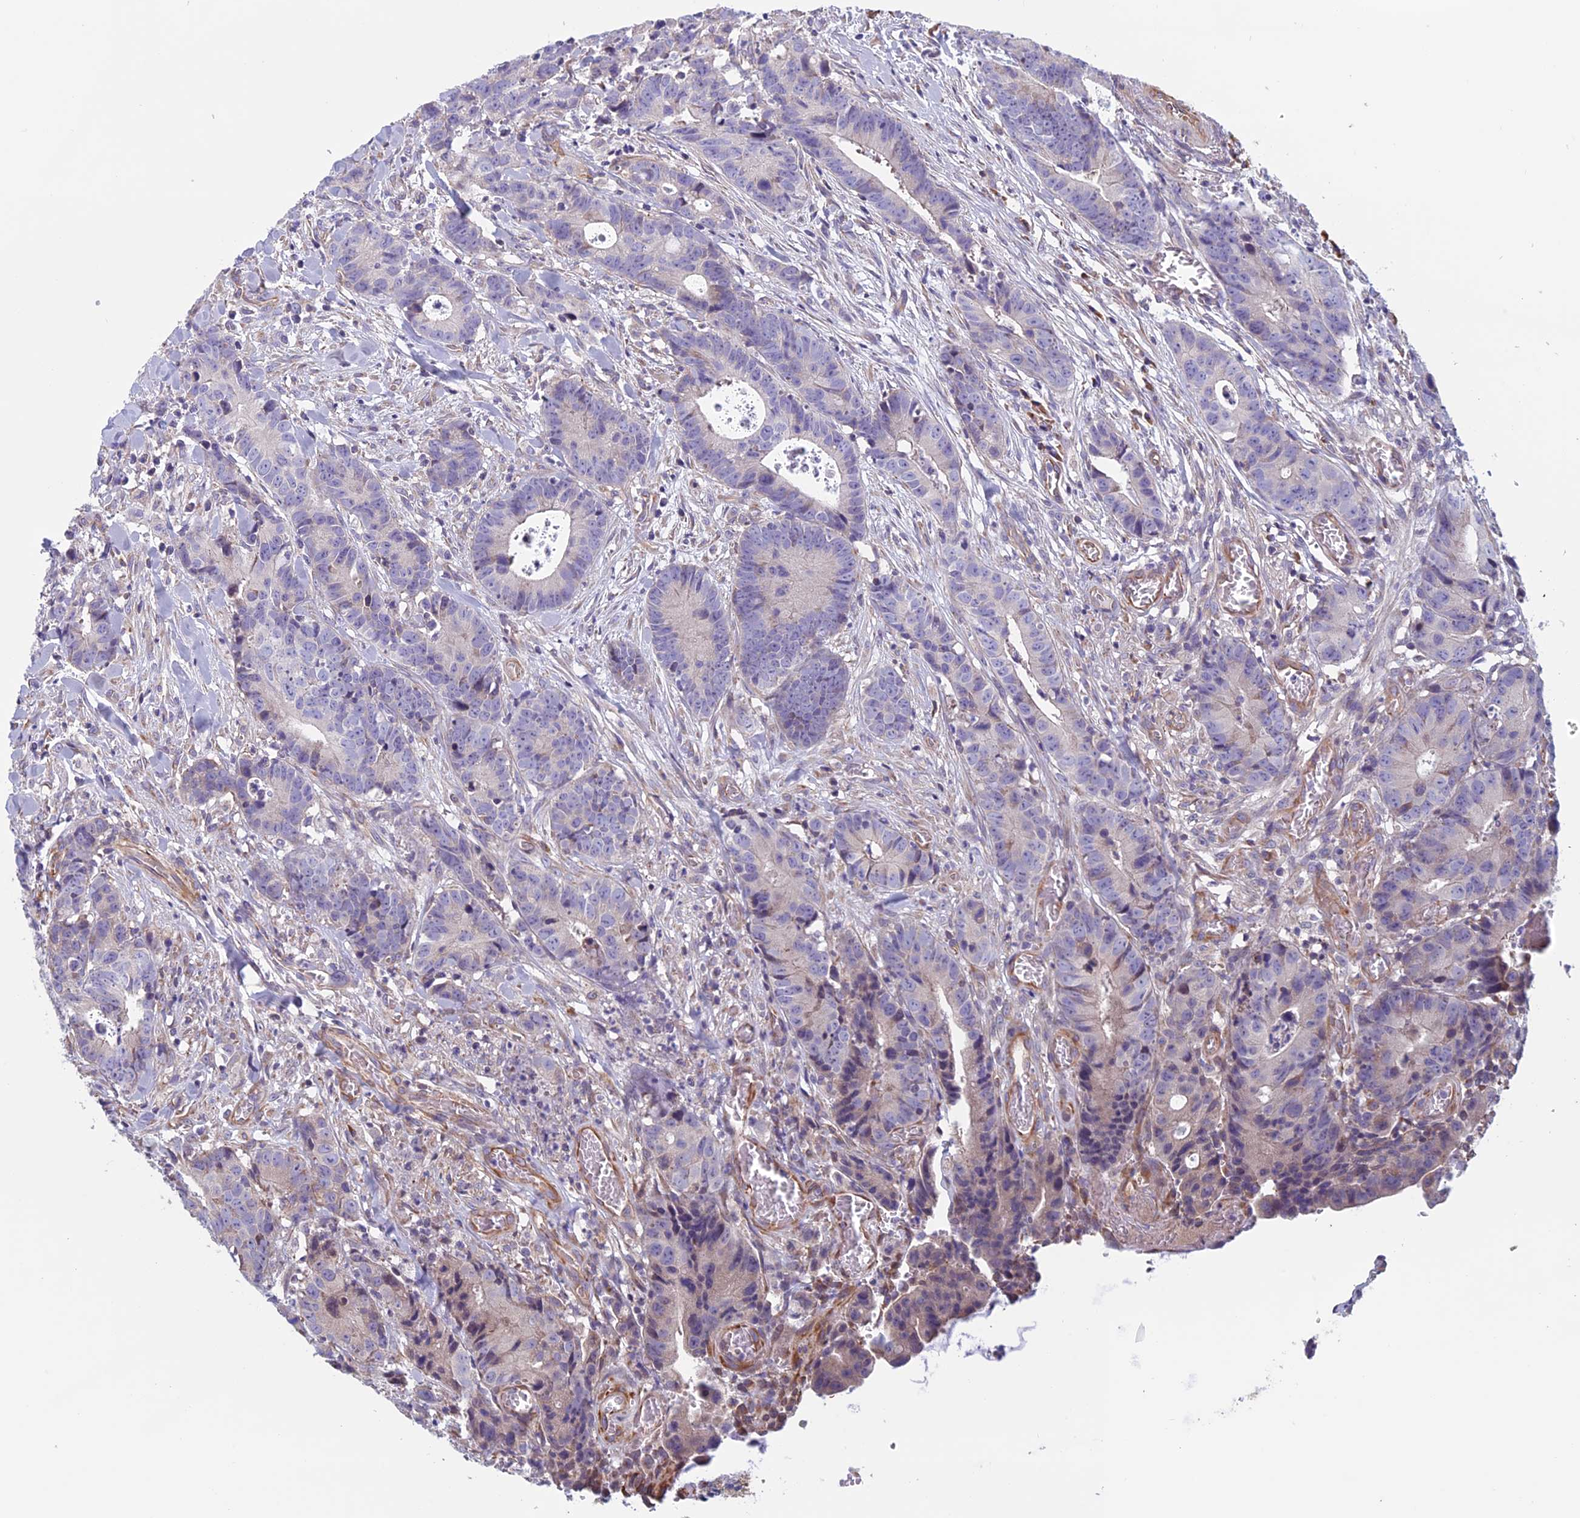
{"staining": {"intensity": "negative", "quantity": "none", "location": "none"}, "tissue": "colorectal cancer", "cell_type": "Tumor cells", "image_type": "cancer", "snomed": [{"axis": "morphology", "description": "Adenocarcinoma, NOS"}, {"axis": "topography", "description": "Colon"}], "caption": "Tumor cells are negative for protein expression in human colorectal adenocarcinoma.", "gene": "BCL2L10", "patient": {"sex": "female", "age": 57}}